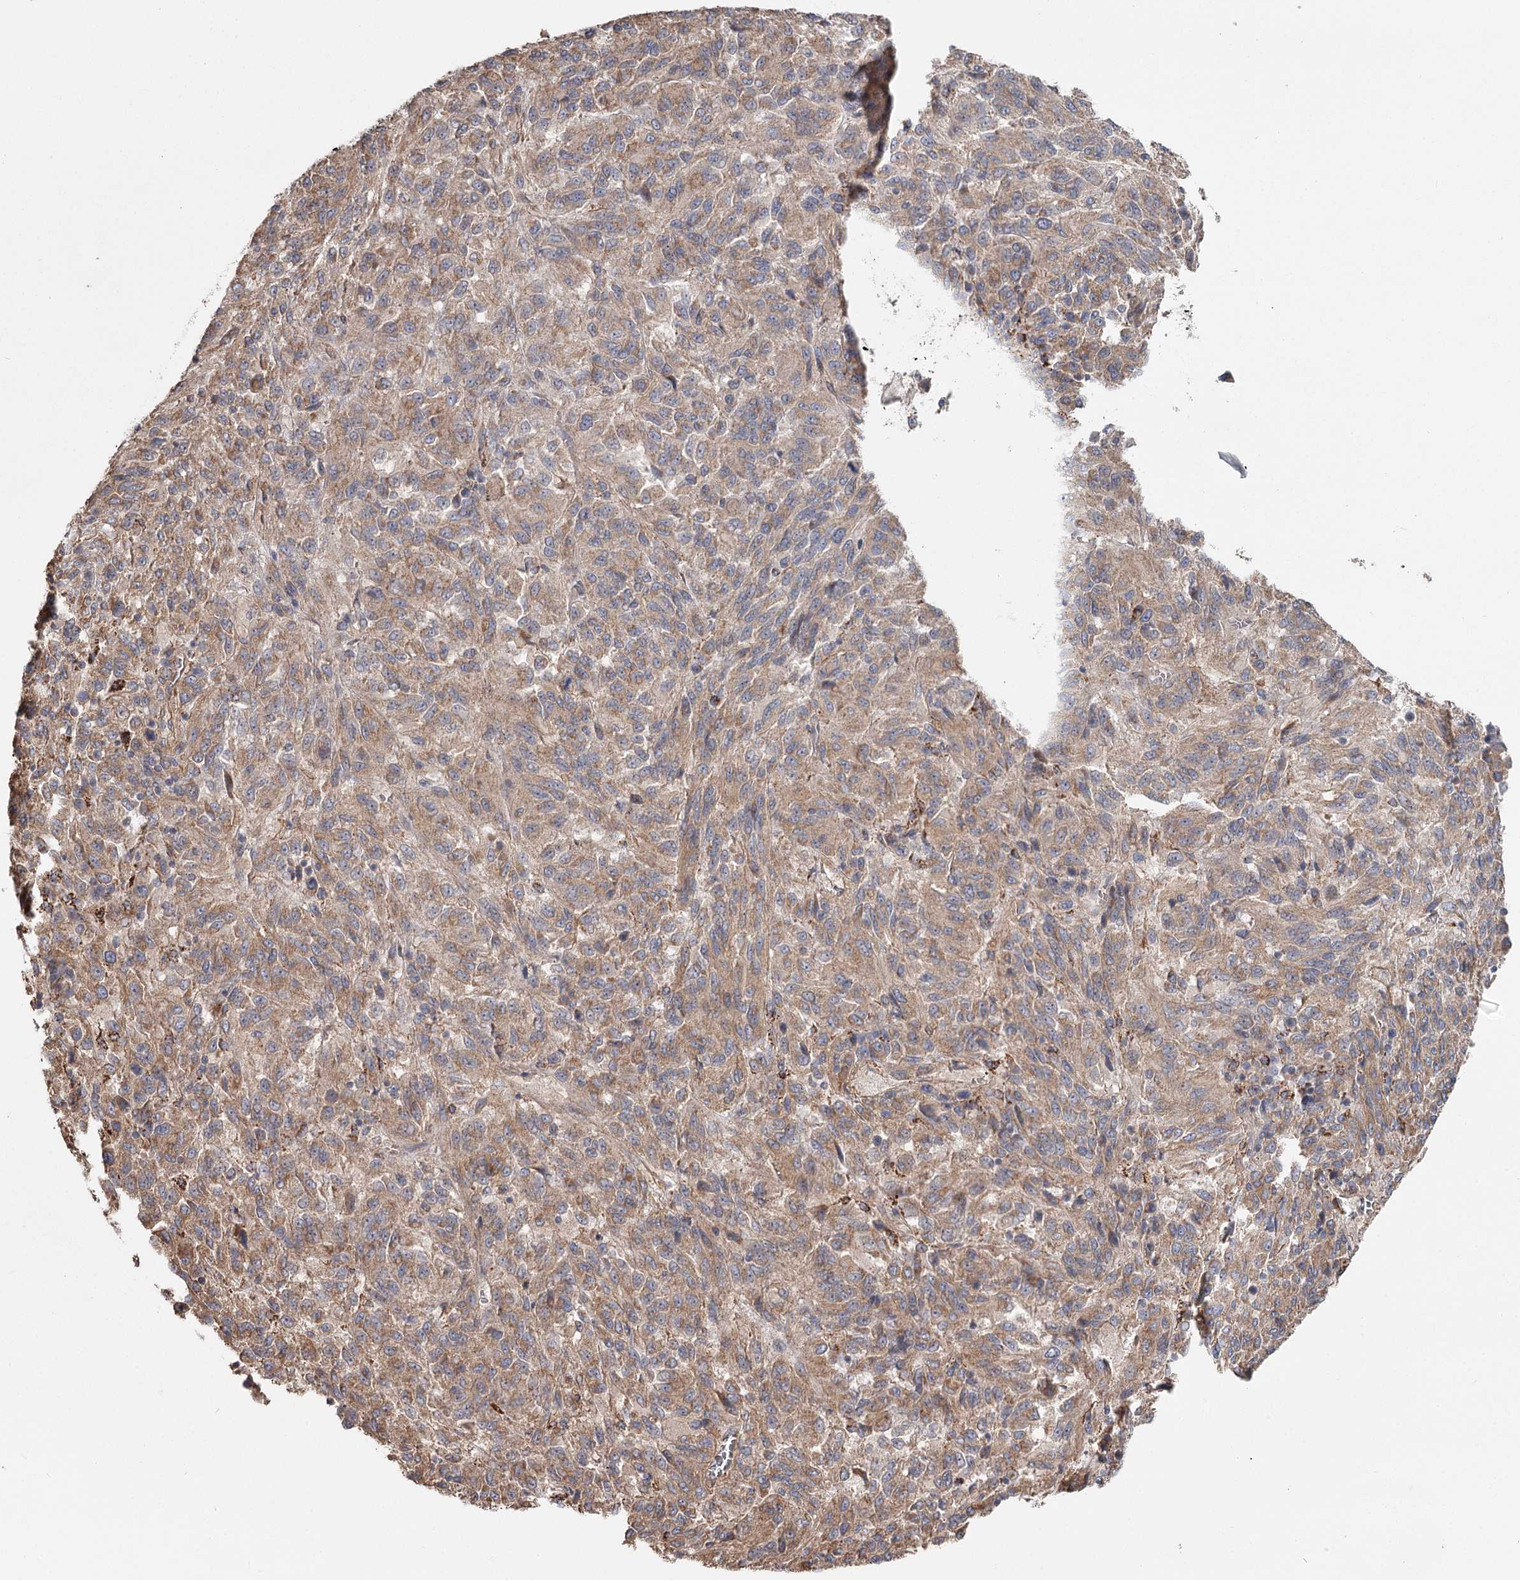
{"staining": {"intensity": "moderate", "quantity": ">75%", "location": "cytoplasmic/membranous"}, "tissue": "melanoma", "cell_type": "Tumor cells", "image_type": "cancer", "snomed": [{"axis": "morphology", "description": "Malignant melanoma, Metastatic site"}, {"axis": "topography", "description": "Lung"}], "caption": "This photomicrograph exhibits IHC staining of human melanoma, with medium moderate cytoplasmic/membranous staining in about >75% of tumor cells.", "gene": "DHRS9", "patient": {"sex": "male", "age": 64}}